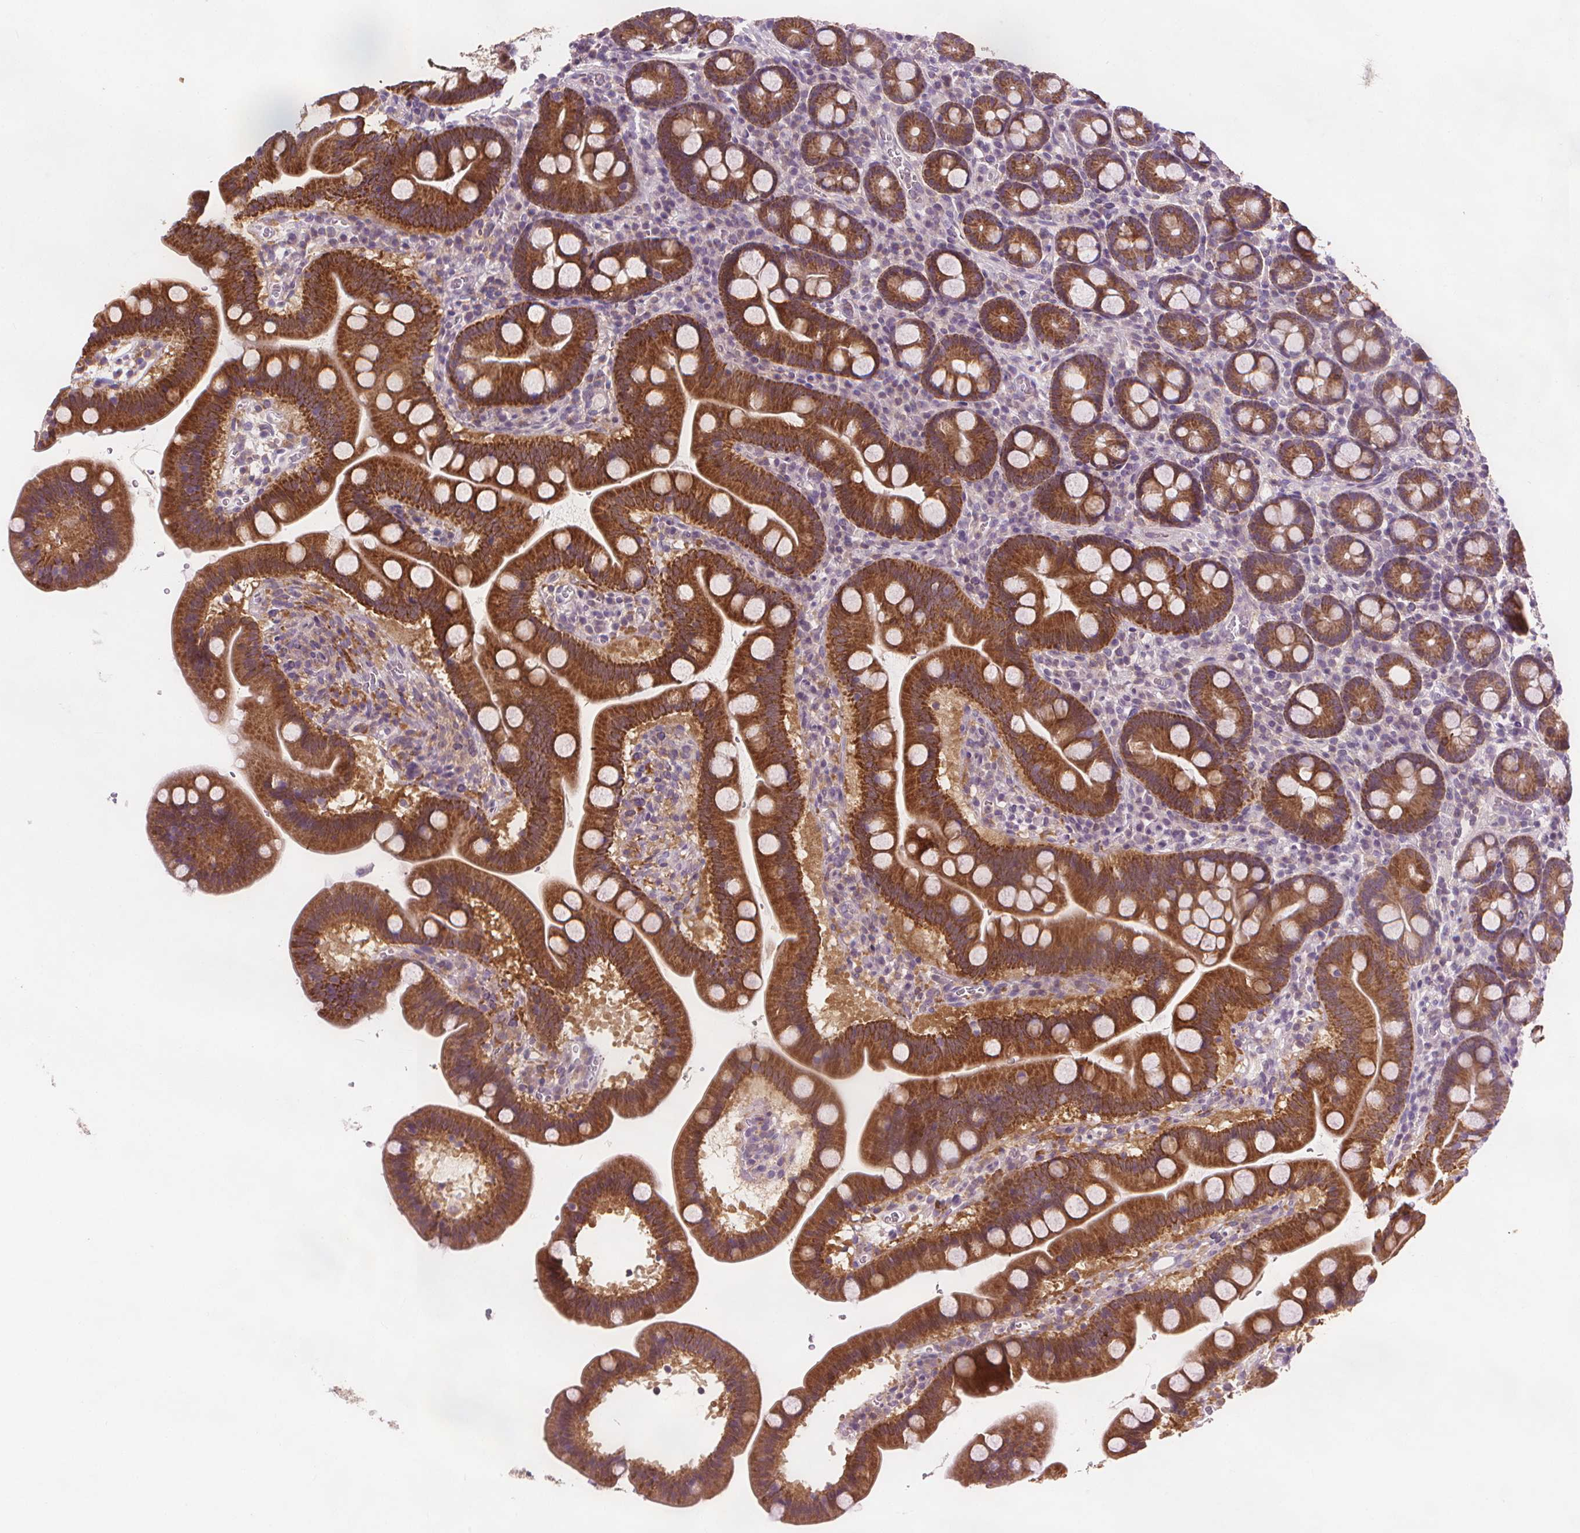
{"staining": {"intensity": "strong", "quantity": ">75%", "location": "cytoplasmic/membranous"}, "tissue": "duodenum", "cell_type": "Glandular cells", "image_type": "normal", "snomed": [{"axis": "morphology", "description": "Normal tissue, NOS"}, {"axis": "topography", "description": "Duodenum"}], "caption": "Strong cytoplasmic/membranous positivity for a protein is seen in approximately >75% of glandular cells of benign duodenum using IHC.", "gene": "RAB20", "patient": {"sex": "male", "age": 59}}